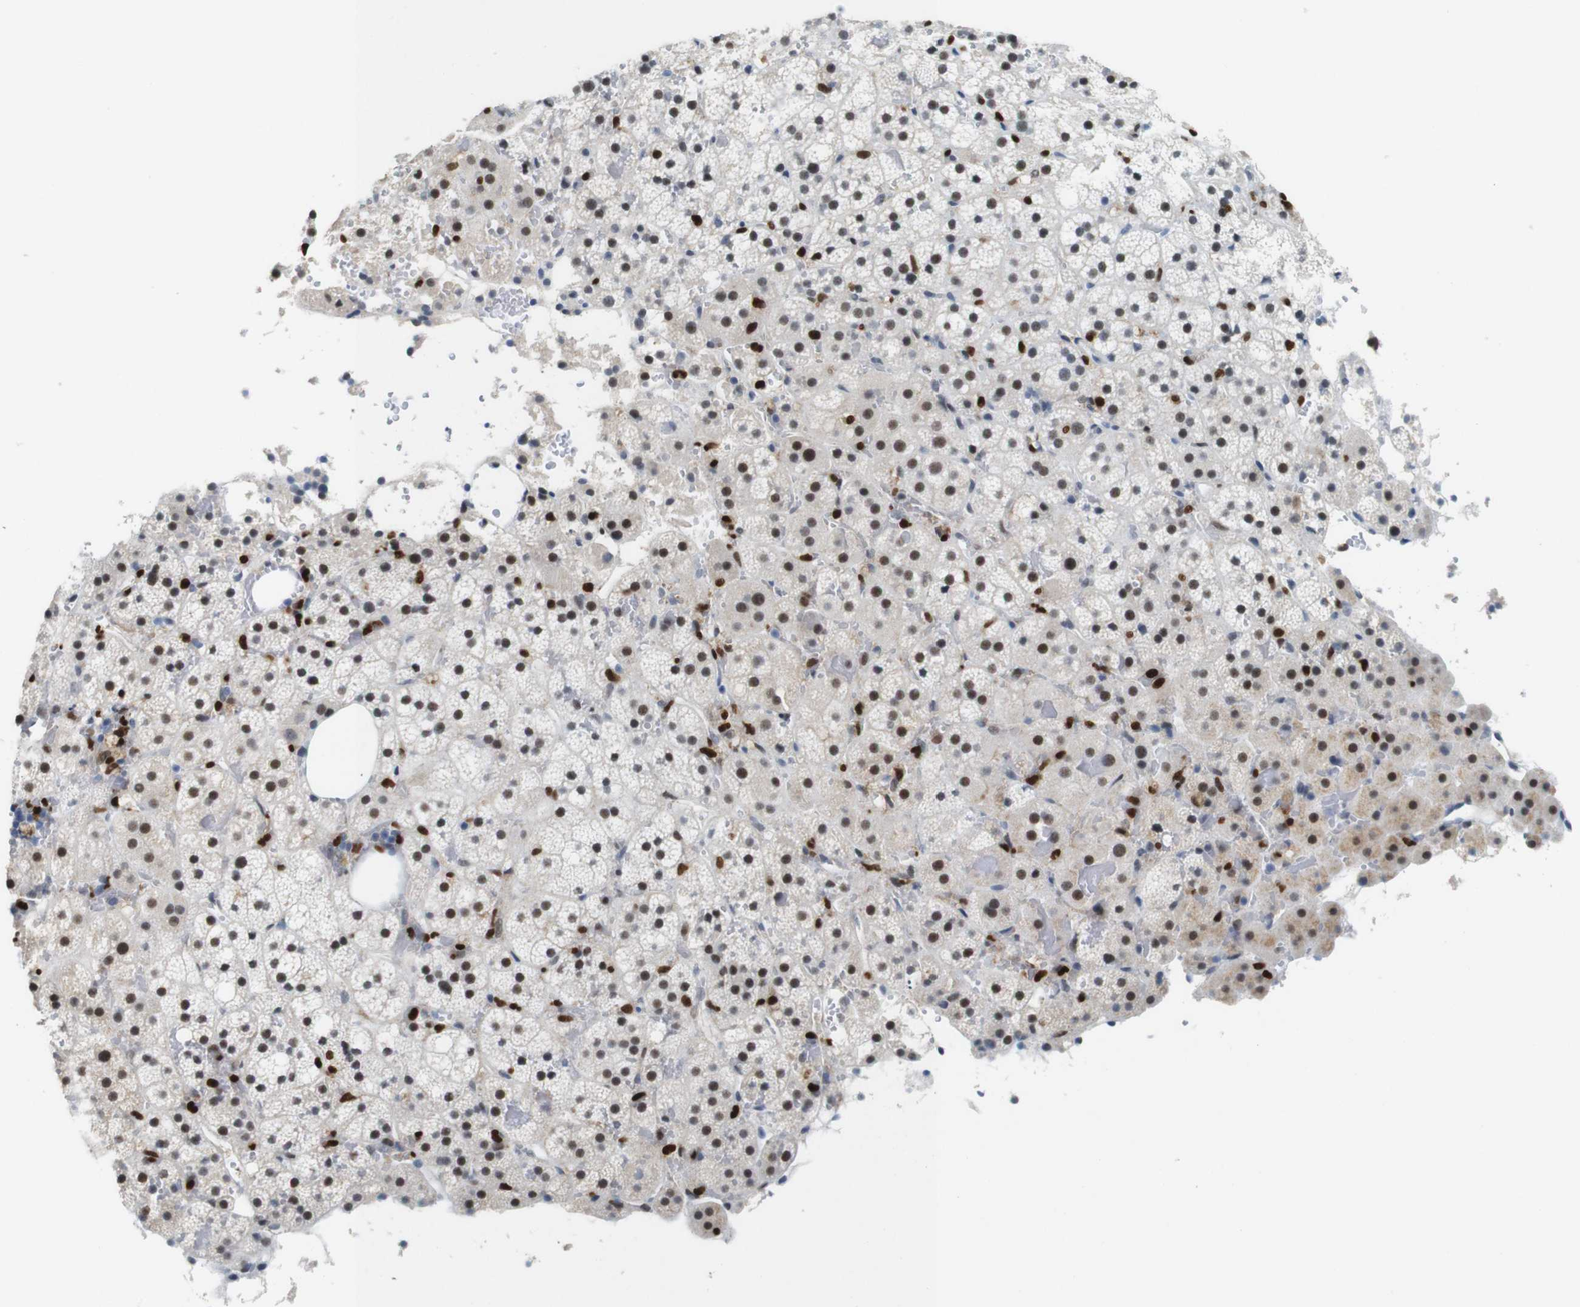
{"staining": {"intensity": "strong", "quantity": "25%-75%", "location": "nuclear"}, "tissue": "adrenal gland", "cell_type": "Glandular cells", "image_type": "normal", "snomed": [{"axis": "morphology", "description": "Normal tissue, NOS"}, {"axis": "topography", "description": "Adrenal gland"}], "caption": "Brown immunohistochemical staining in unremarkable adrenal gland displays strong nuclear expression in approximately 25%-75% of glandular cells.", "gene": "IRF8", "patient": {"sex": "female", "age": 59}}